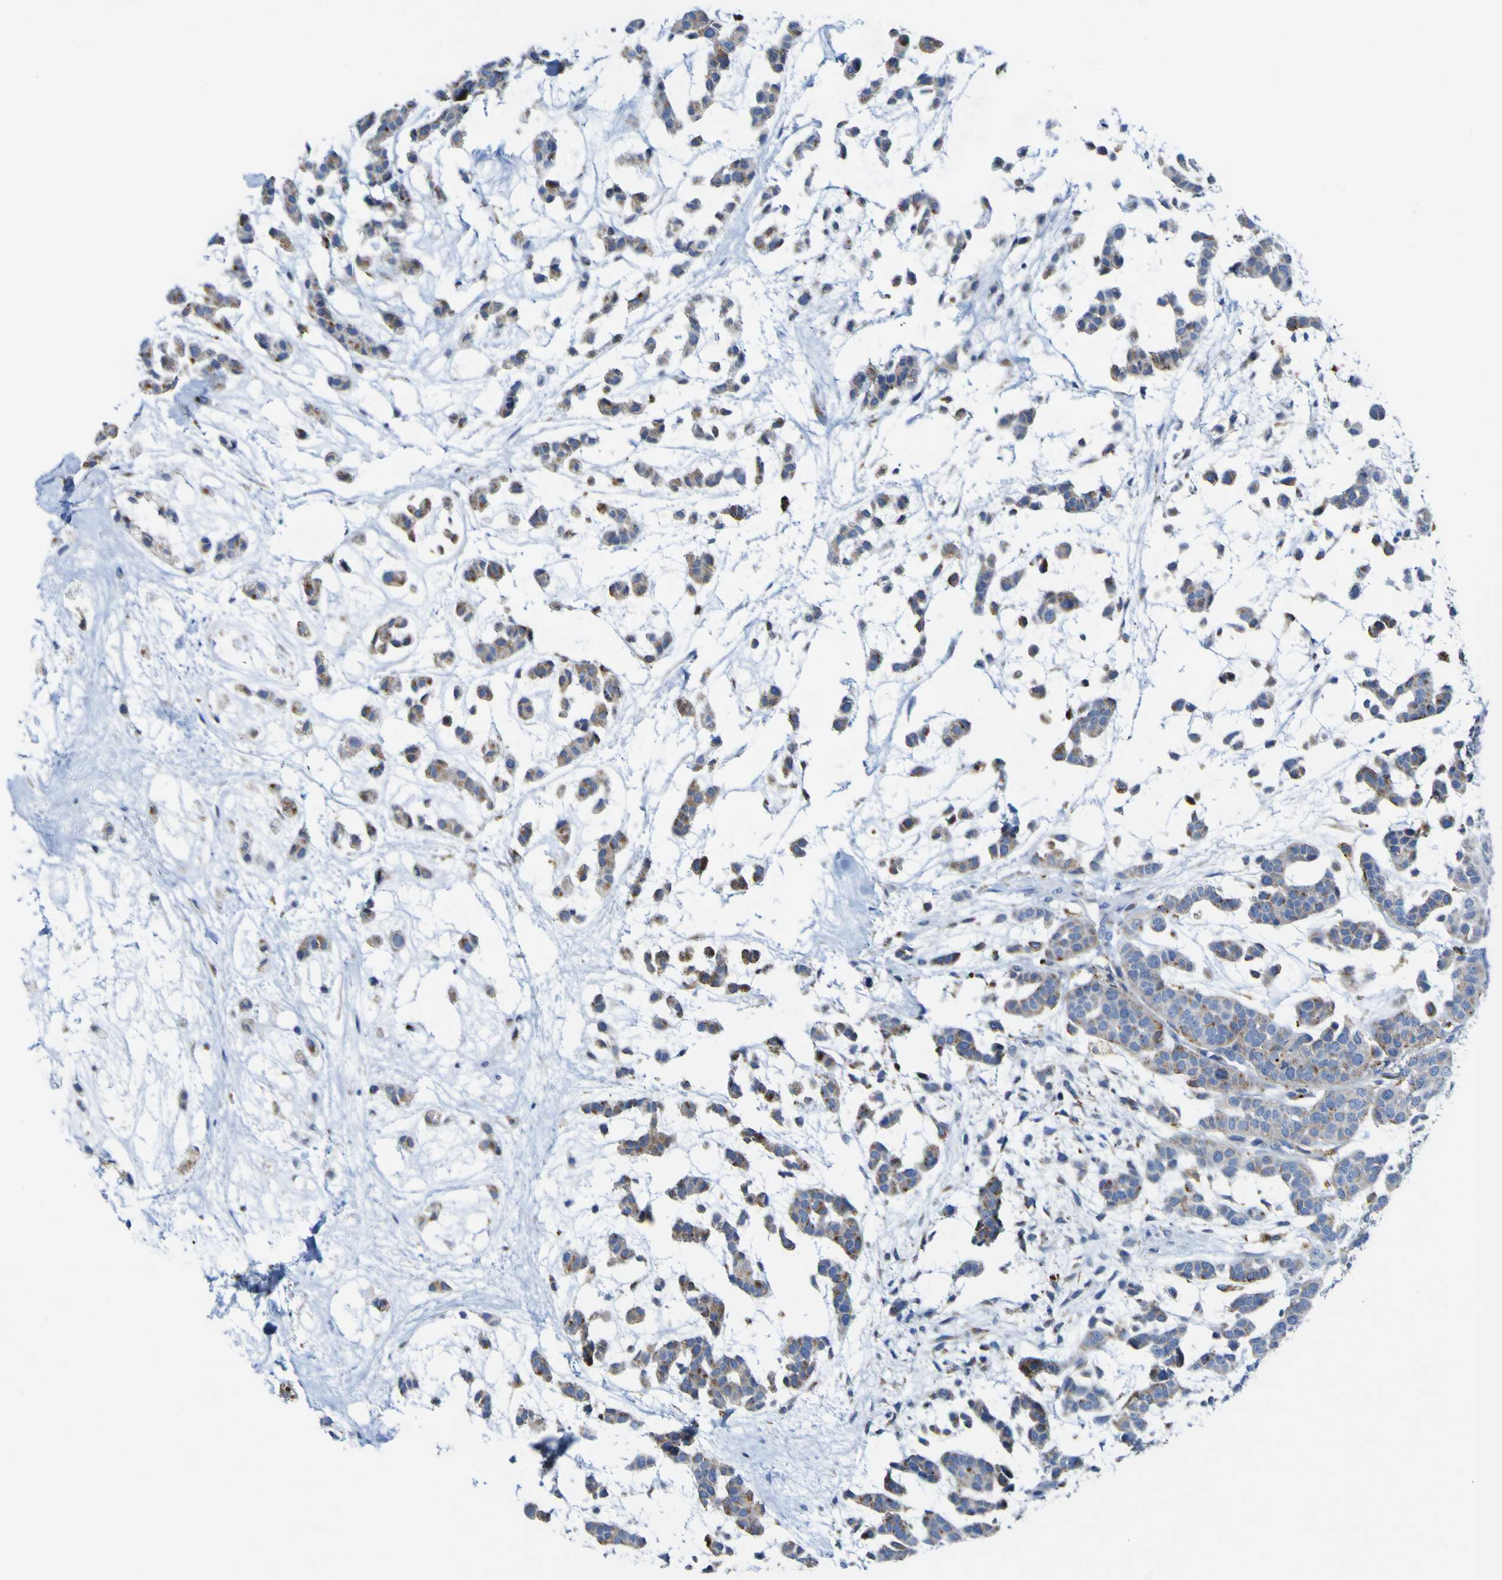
{"staining": {"intensity": "moderate", "quantity": "25%-75%", "location": "cytoplasmic/membranous"}, "tissue": "head and neck cancer", "cell_type": "Tumor cells", "image_type": "cancer", "snomed": [{"axis": "morphology", "description": "Adenocarcinoma, NOS"}, {"axis": "morphology", "description": "Adenoma, NOS"}, {"axis": "topography", "description": "Head-Neck"}], "caption": "Head and neck cancer (adenoma) stained with a protein marker reveals moderate staining in tumor cells.", "gene": "PTPRF", "patient": {"sex": "female", "age": 55}}